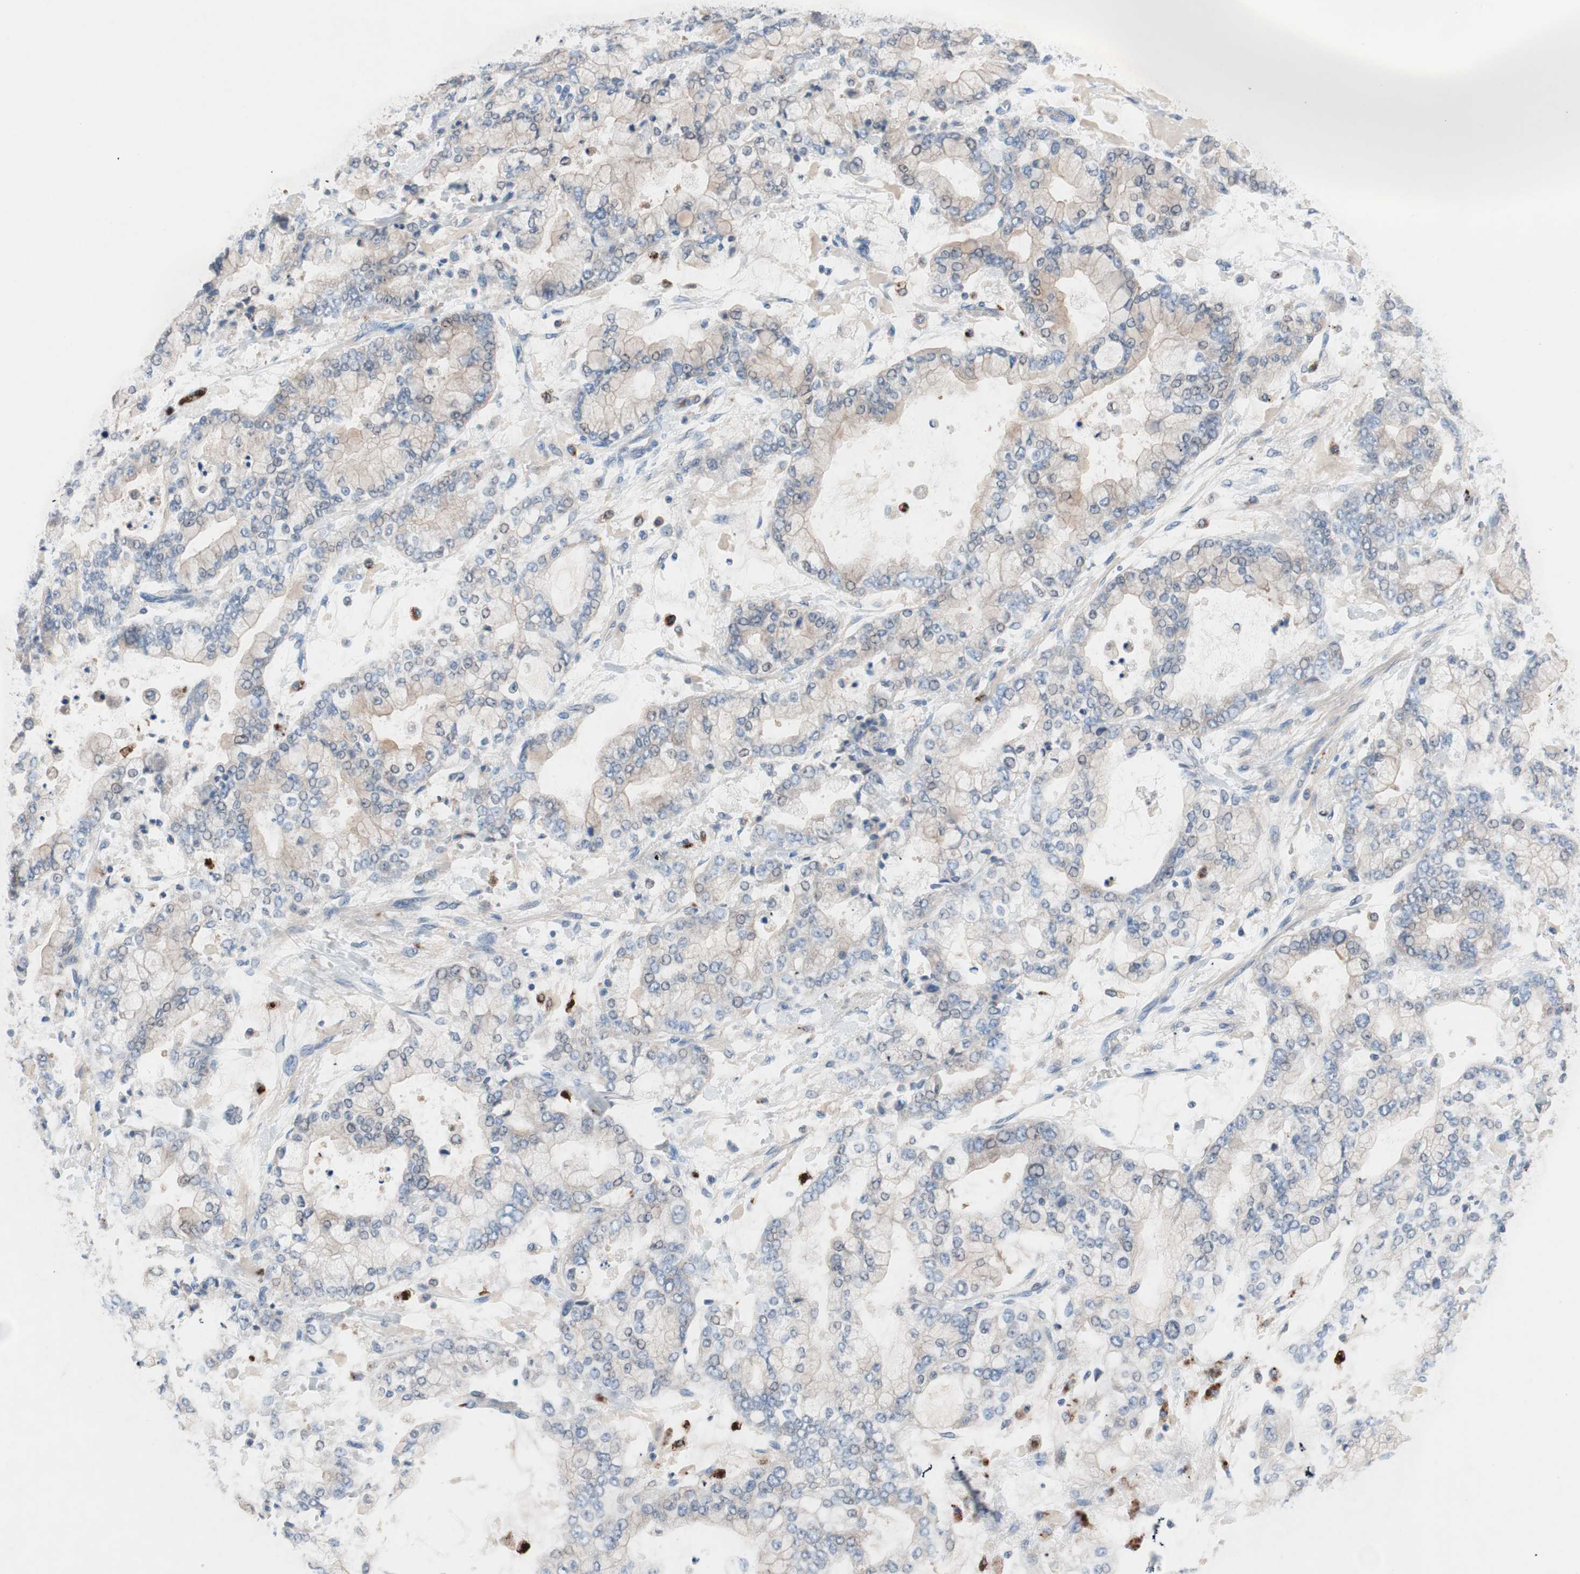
{"staining": {"intensity": "weak", "quantity": "<25%", "location": "cytoplasmic/membranous"}, "tissue": "stomach cancer", "cell_type": "Tumor cells", "image_type": "cancer", "snomed": [{"axis": "morphology", "description": "Adenocarcinoma, NOS"}, {"axis": "topography", "description": "Stomach"}], "caption": "A photomicrograph of stomach cancer stained for a protein demonstrates no brown staining in tumor cells.", "gene": "CLEC4D", "patient": {"sex": "male", "age": 76}}